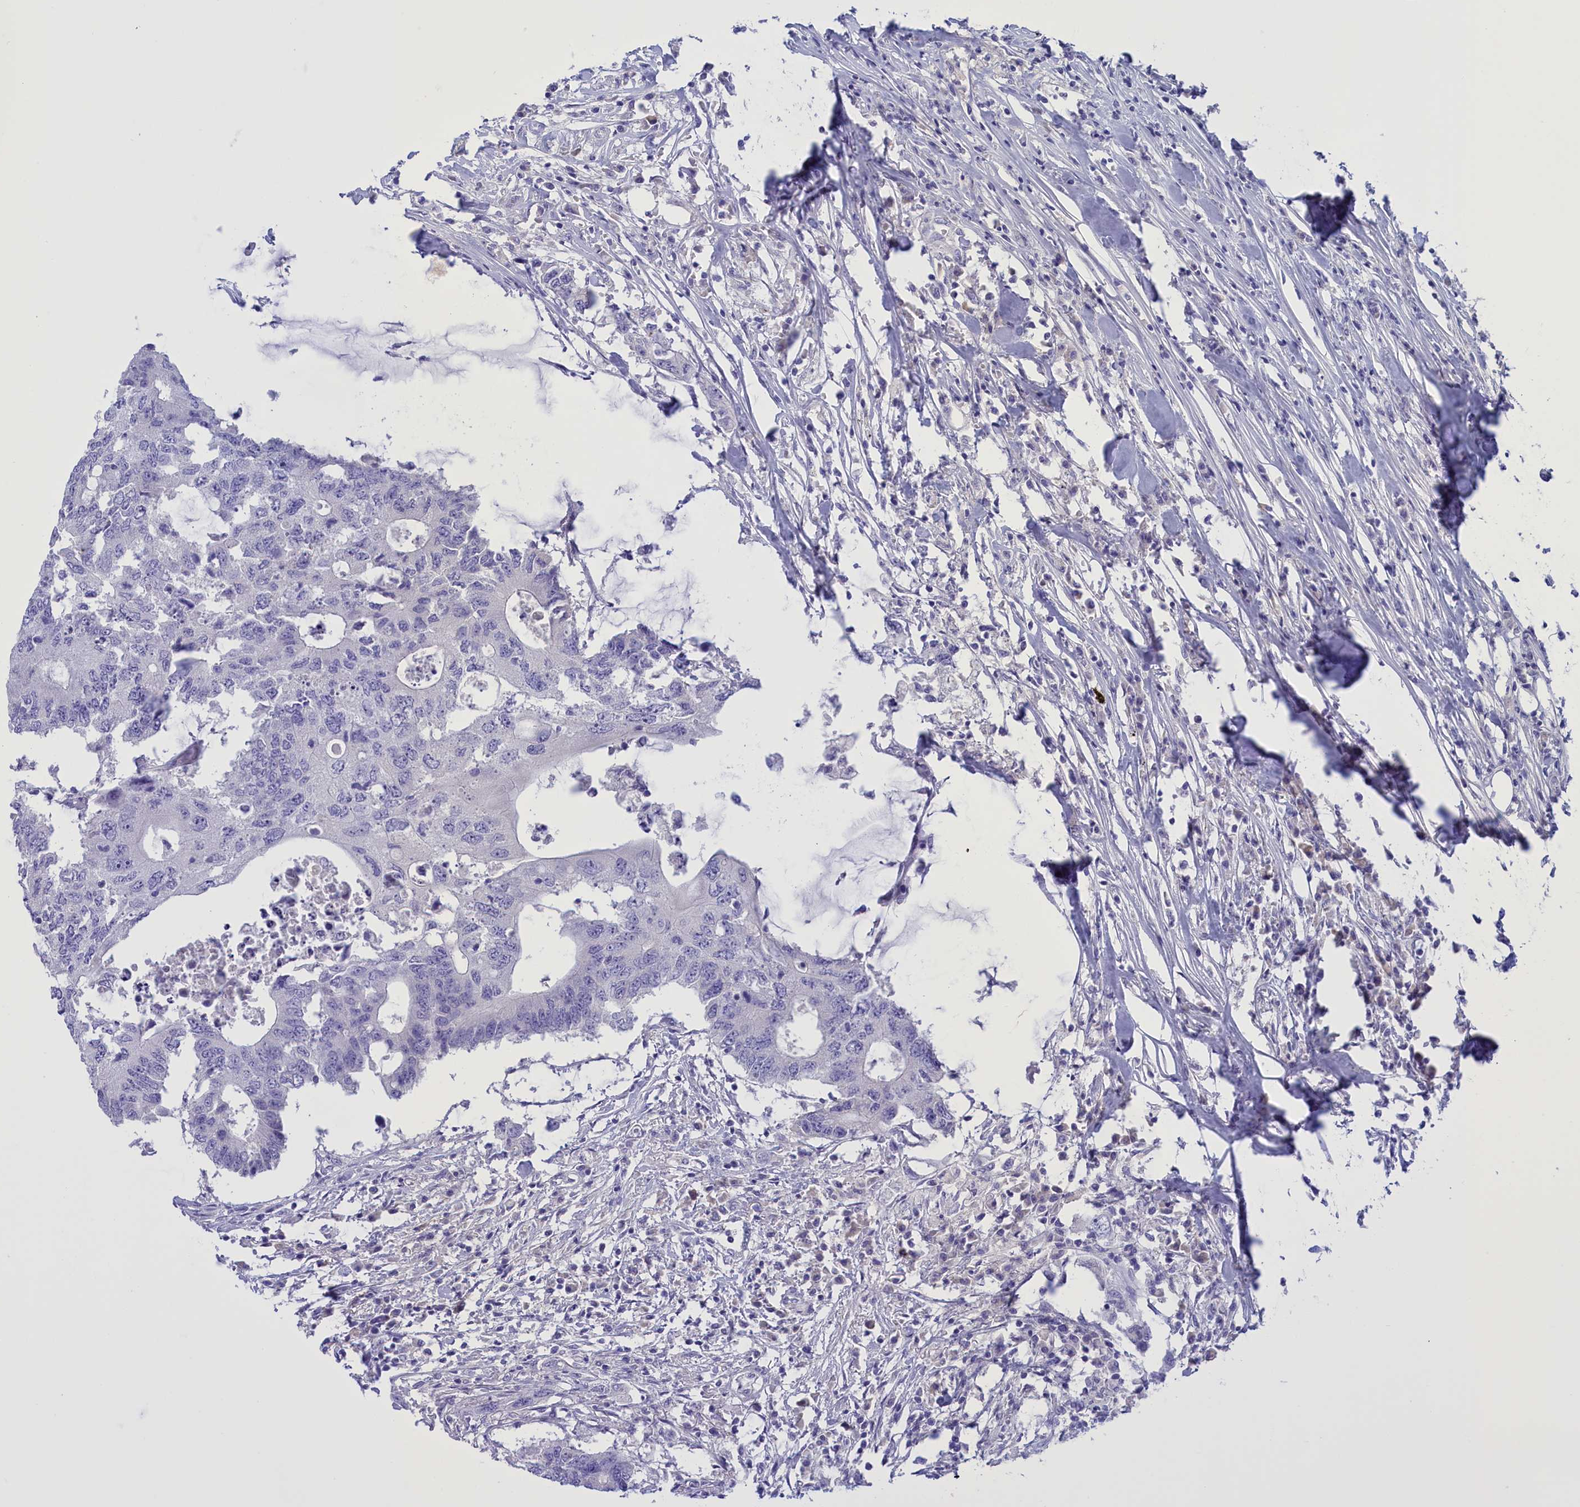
{"staining": {"intensity": "negative", "quantity": "none", "location": "none"}, "tissue": "colorectal cancer", "cell_type": "Tumor cells", "image_type": "cancer", "snomed": [{"axis": "morphology", "description": "Adenocarcinoma, NOS"}, {"axis": "topography", "description": "Colon"}], "caption": "An image of adenocarcinoma (colorectal) stained for a protein demonstrates no brown staining in tumor cells. The staining is performed using DAB (3,3'-diaminobenzidine) brown chromogen with nuclei counter-stained in using hematoxylin.", "gene": "PROK2", "patient": {"sex": "male", "age": 71}}